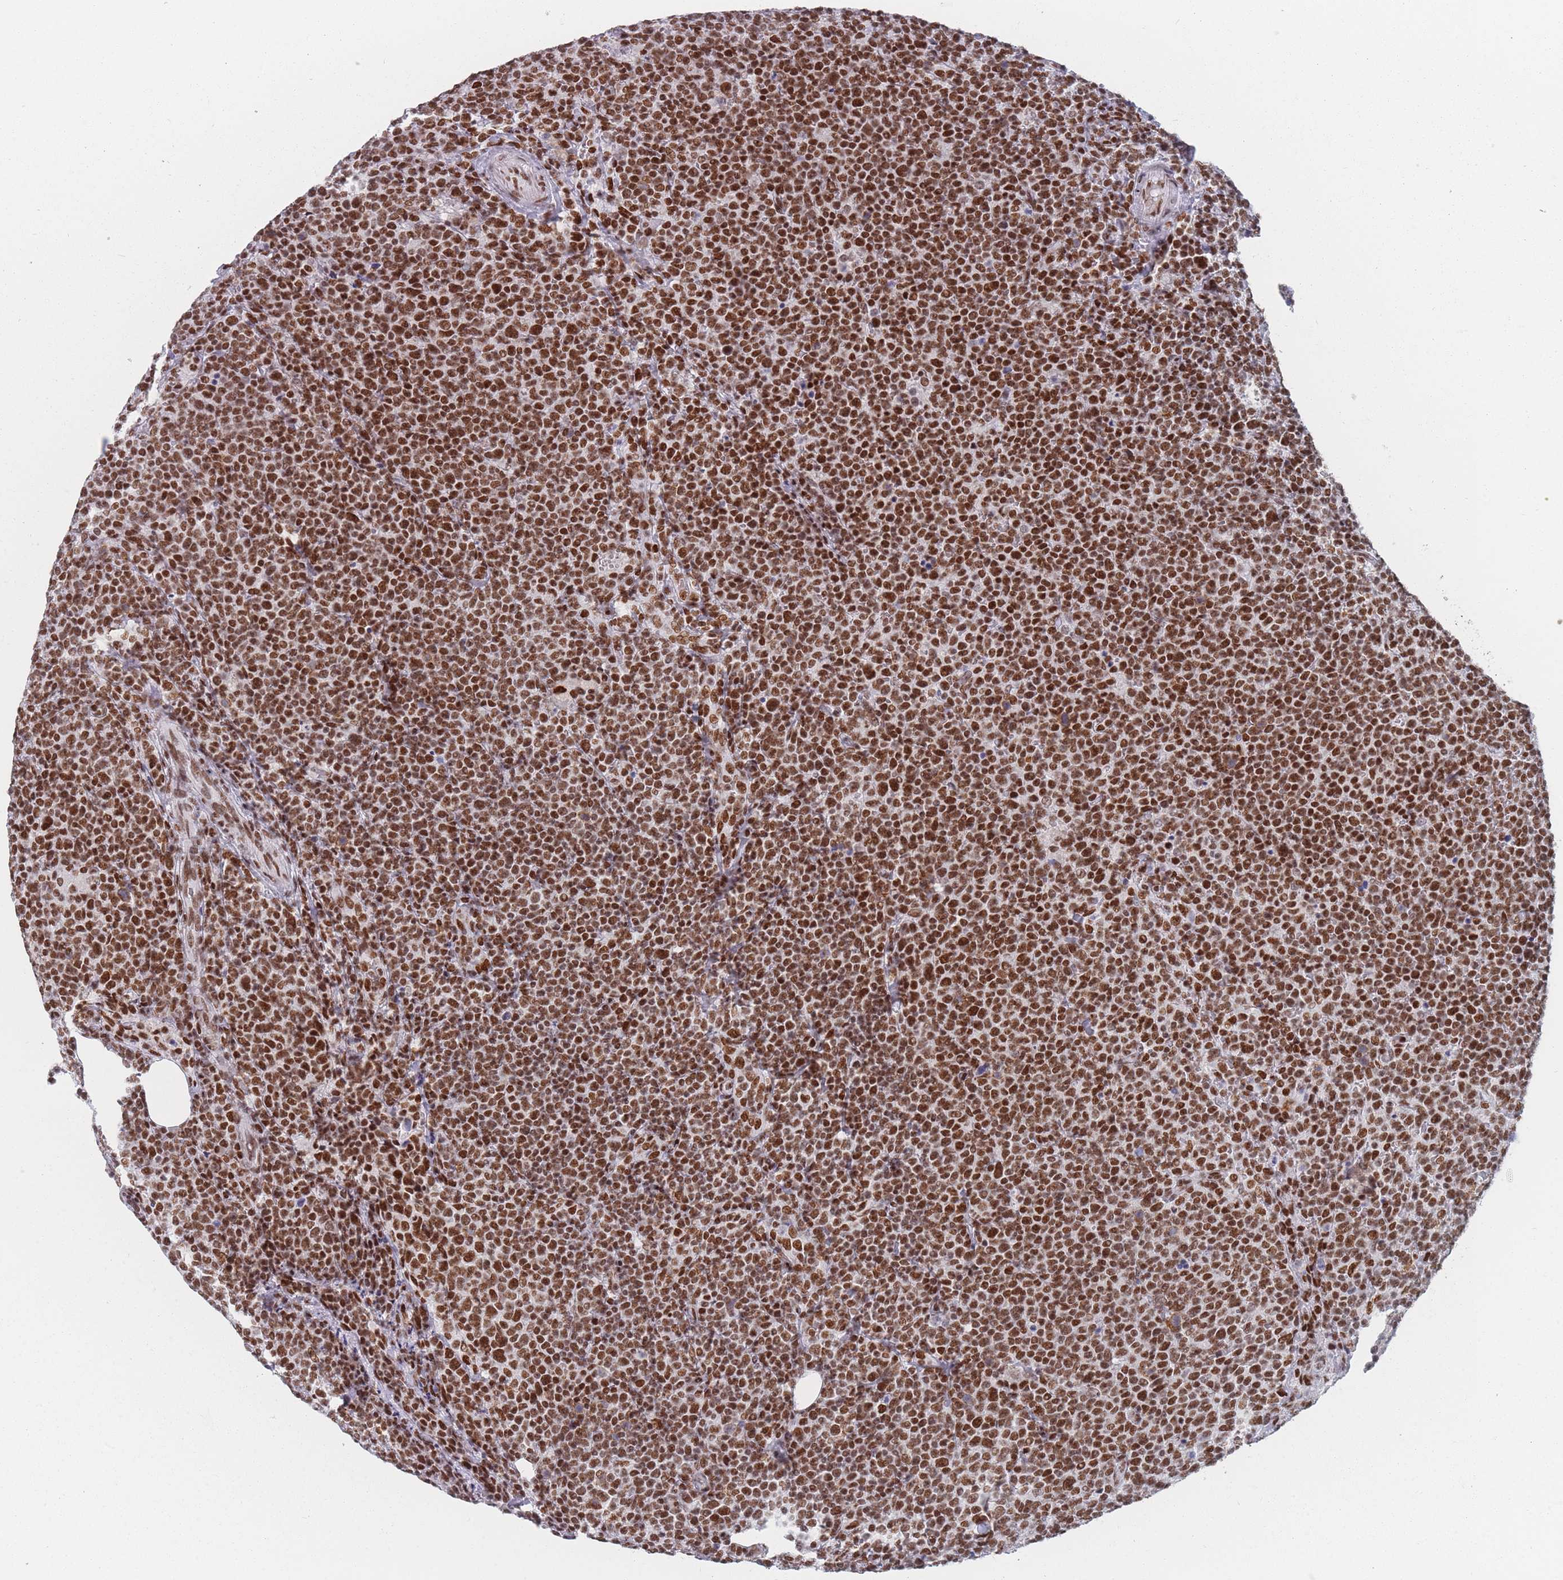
{"staining": {"intensity": "strong", "quantity": ">75%", "location": "nuclear"}, "tissue": "lymphoma", "cell_type": "Tumor cells", "image_type": "cancer", "snomed": [{"axis": "morphology", "description": "Malignant lymphoma, non-Hodgkin's type, High grade"}, {"axis": "topography", "description": "Lymph node"}], "caption": "Lymphoma stained for a protein (brown) shows strong nuclear positive expression in about >75% of tumor cells.", "gene": "SAFB2", "patient": {"sex": "male", "age": 61}}